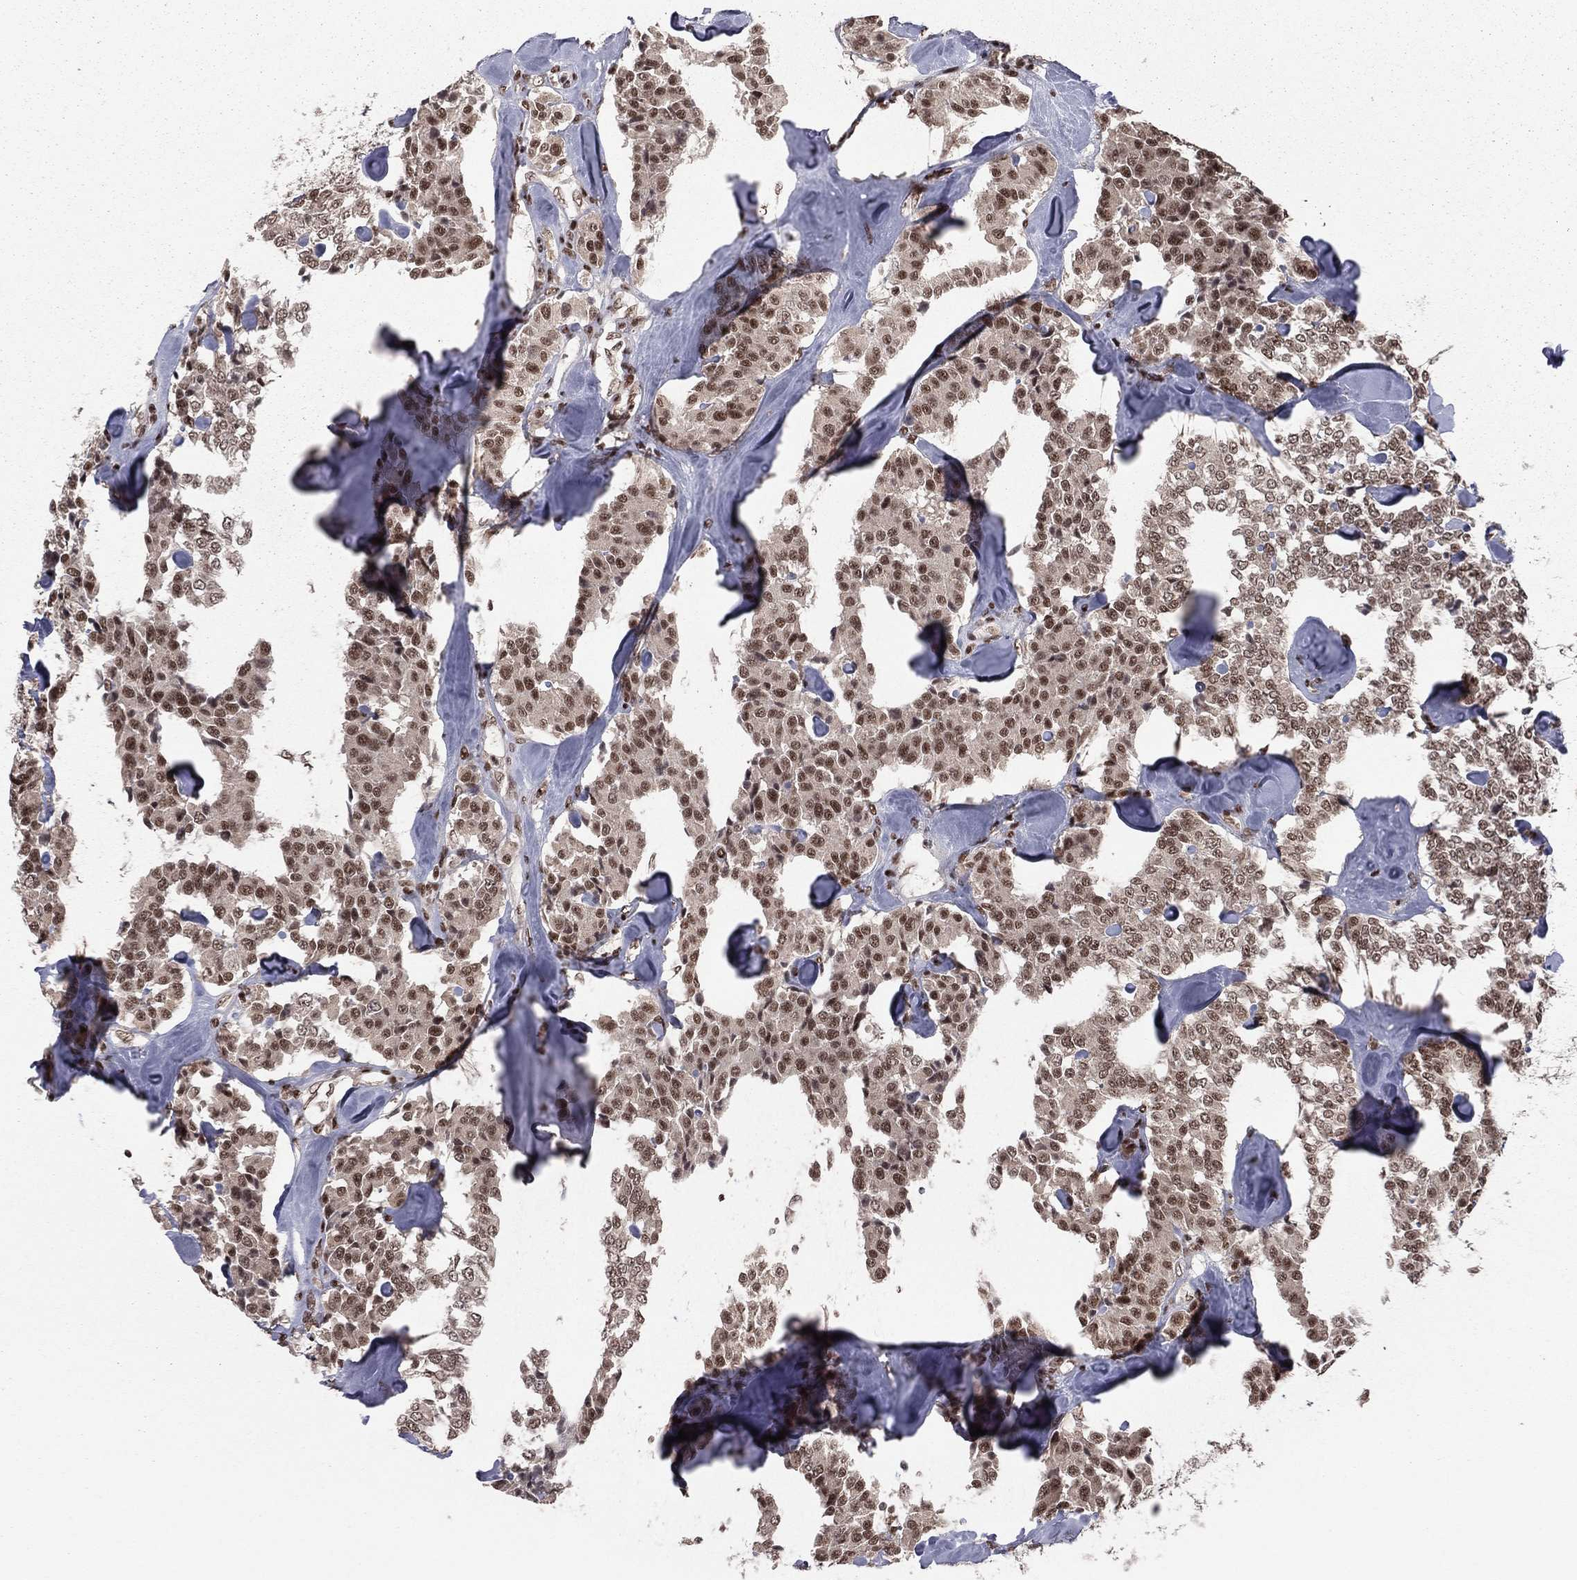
{"staining": {"intensity": "moderate", "quantity": "25%-75%", "location": "cytoplasmic/membranous"}, "tissue": "carcinoid", "cell_type": "Tumor cells", "image_type": "cancer", "snomed": [{"axis": "morphology", "description": "Carcinoid, malignant, NOS"}, {"axis": "topography", "description": "Pancreas"}], "caption": "Immunohistochemistry micrograph of neoplastic tissue: human malignant carcinoid stained using IHC demonstrates medium levels of moderate protein expression localized specifically in the cytoplasmic/membranous of tumor cells, appearing as a cytoplasmic/membranous brown color.", "gene": "NFYB", "patient": {"sex": "male", "age": 41}}